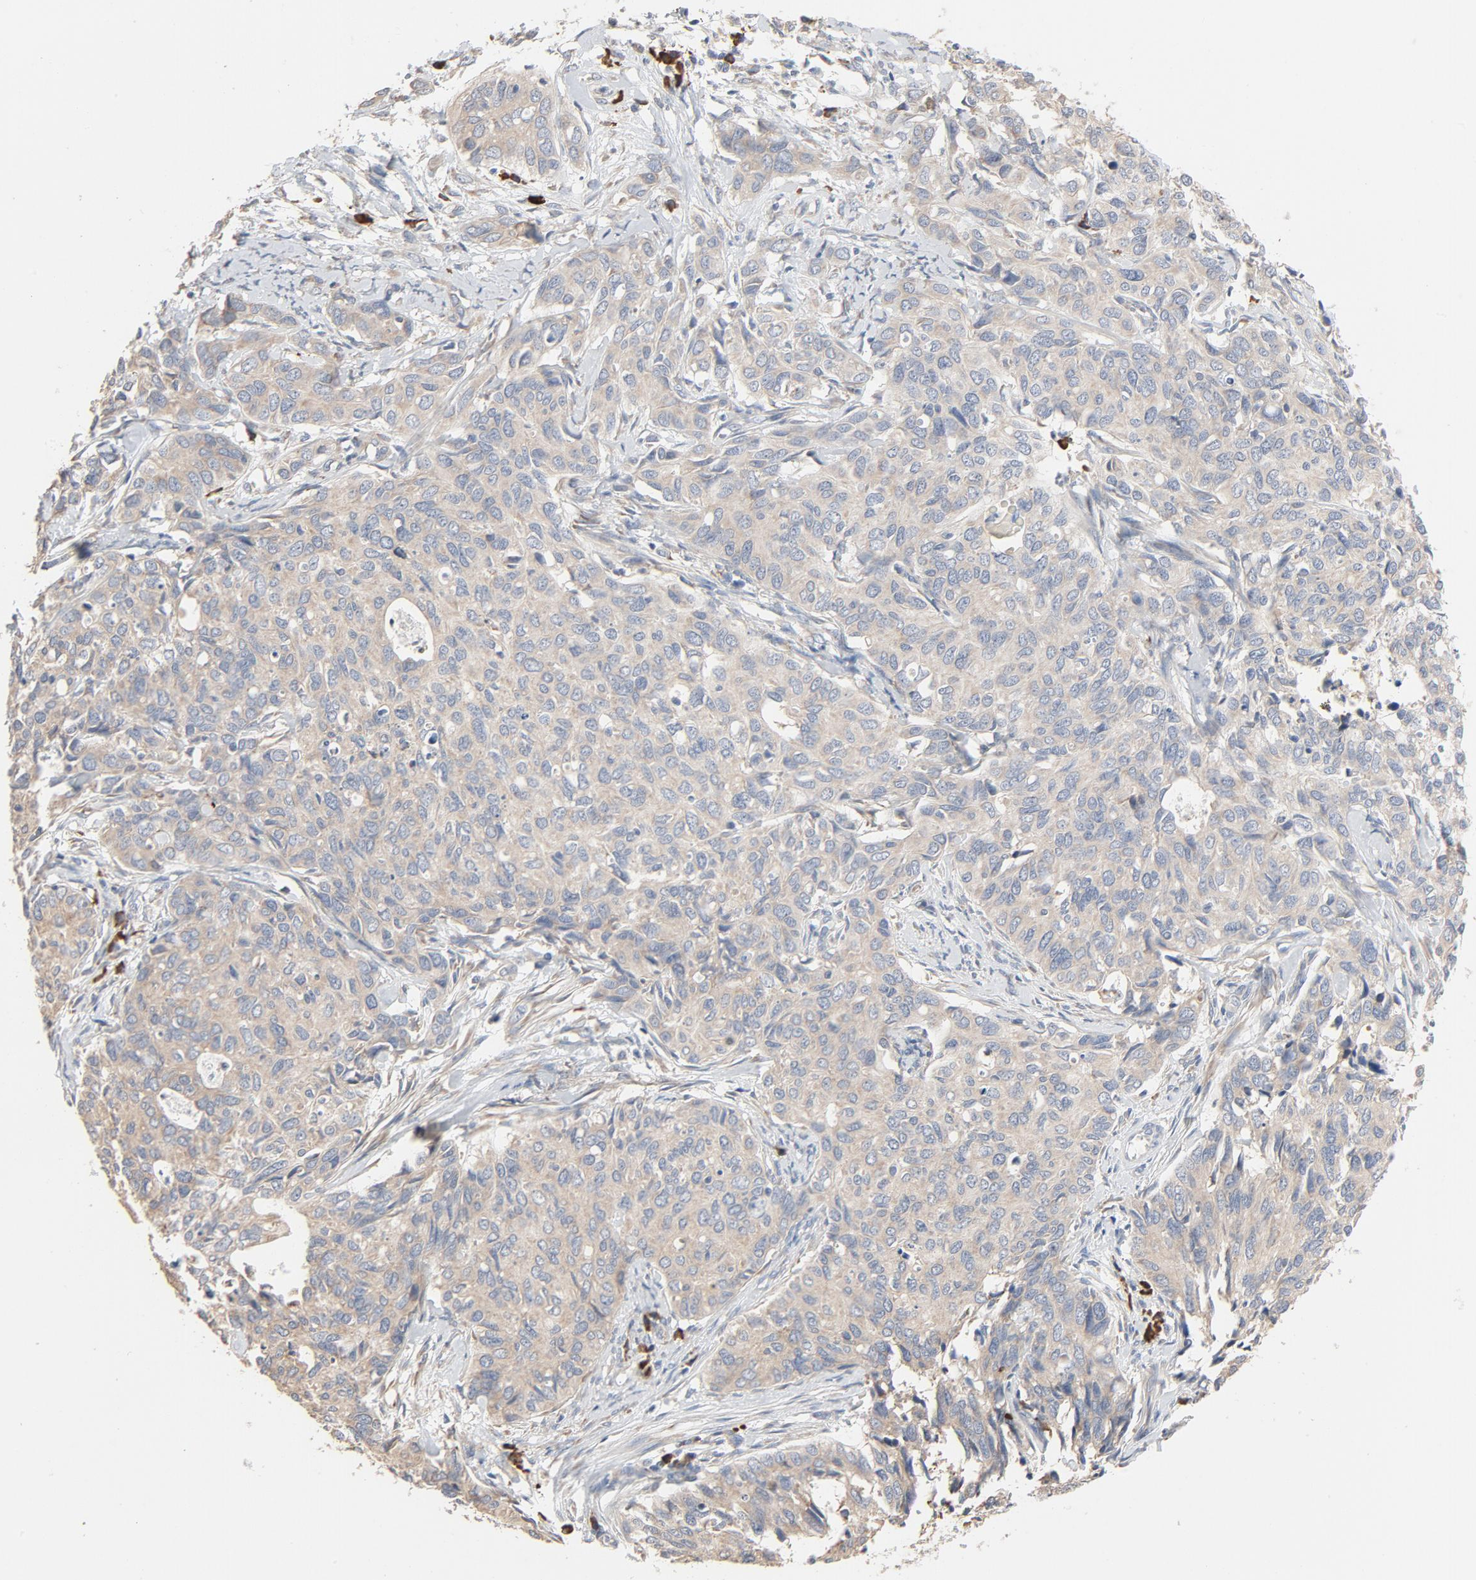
{"staining": {"intensity": "weak", "quantity": "25%-75%", "location": "cytoplasmic/membranous"}, "tissue": "cervical cancer", "cell_type": "Tumor cells", "image_type": "cancer", "snomed": [{"axis": "morphology", "description": "Squamous cell carcinoma, NOS"}, {"axis": "topography", "description": "Cervix"}], "caption": "A brown stain labels weak cytoplasmic/membranous expression of a protein in human cervical cancer (squamous cell carcinoma) tumor cells. The staining was performed using DAB to visualize the protein expression in brown, while the nuclei were stained in blue with hematoxylin (Magnification: 20x).", "gene": "TLR4", "patient": {"sex": "female", "age": 45}}